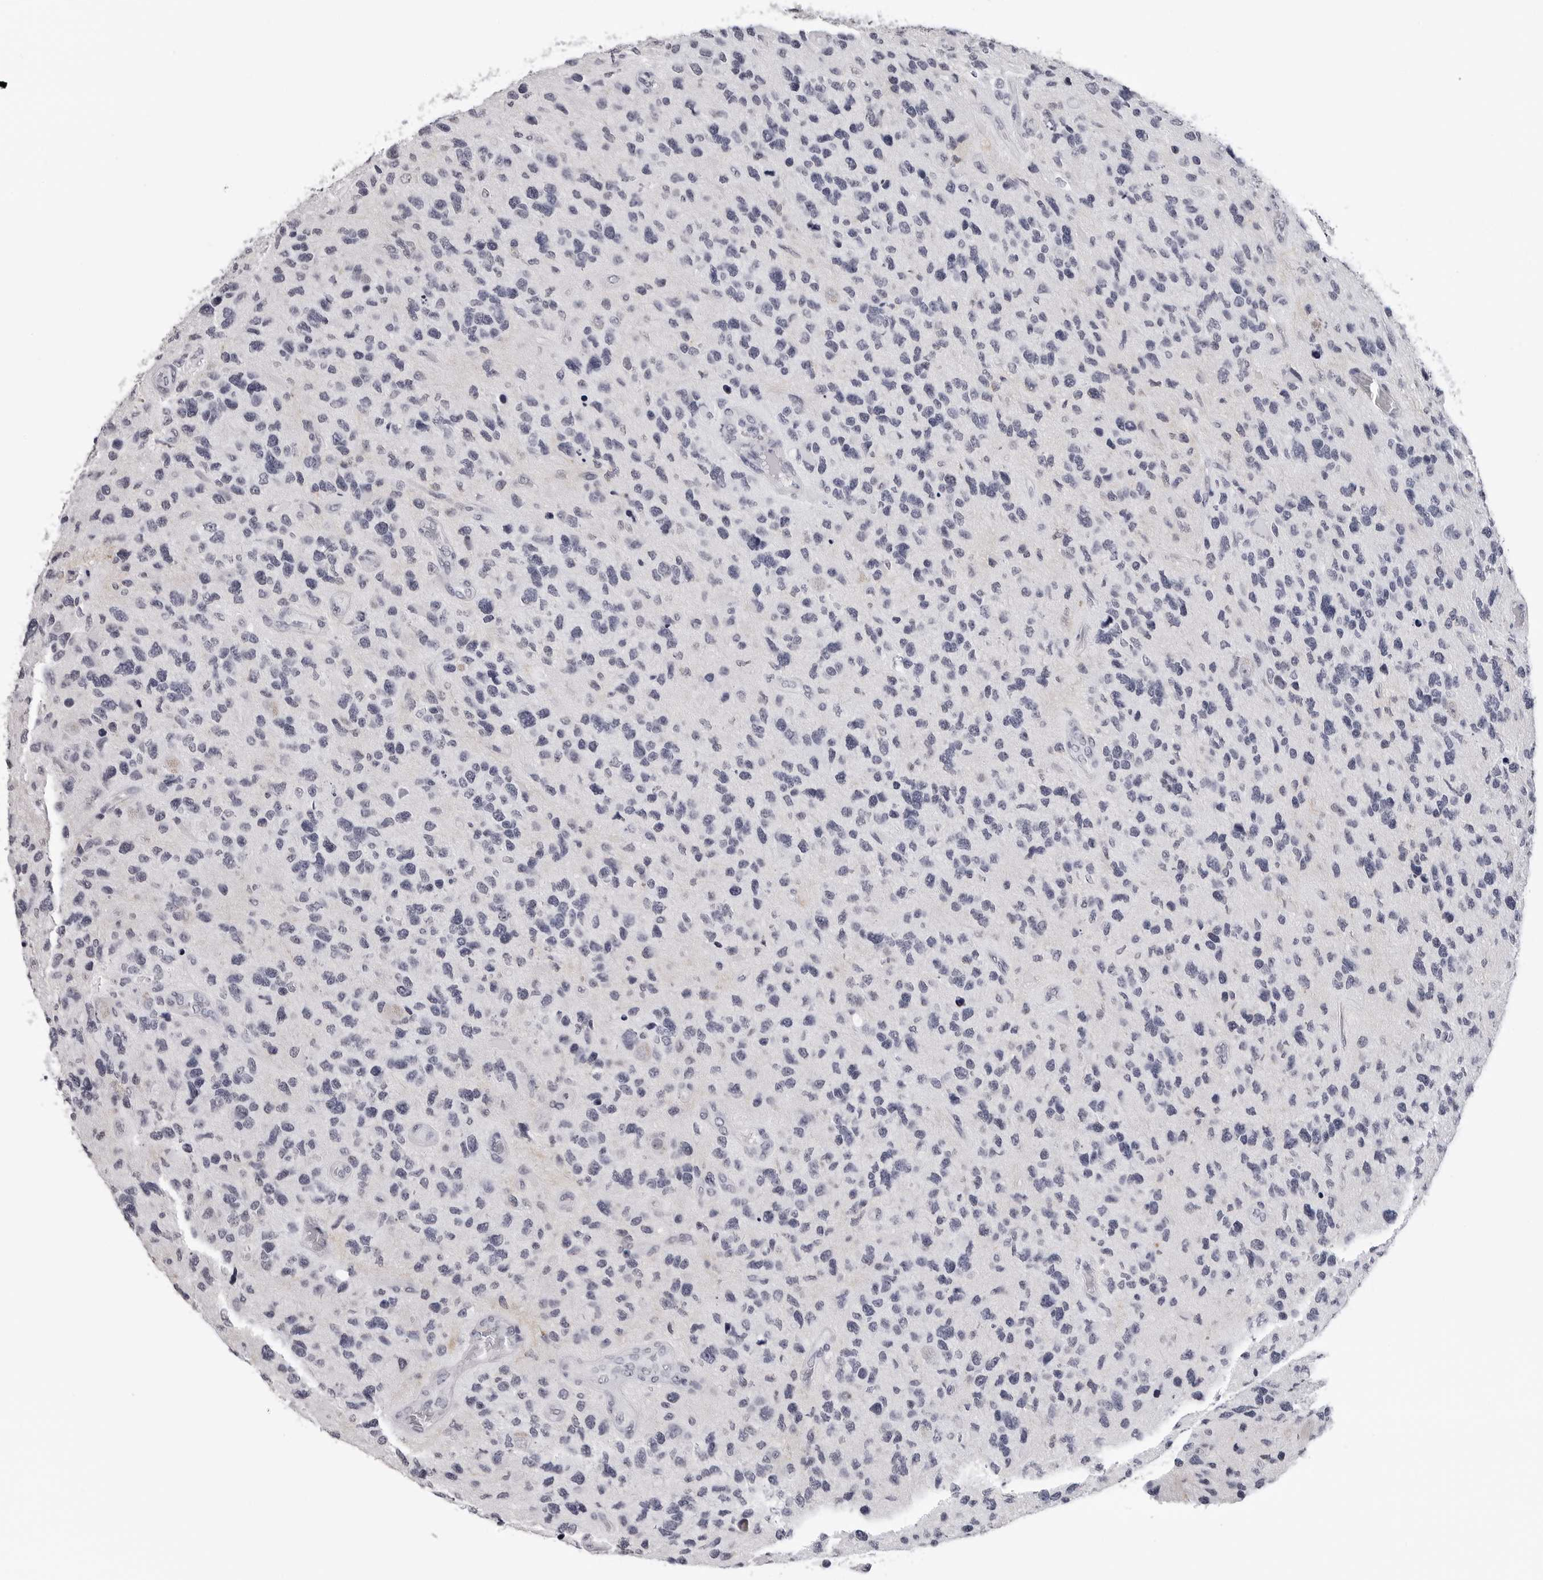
{"staining": {"intensity": "negative", "quantity": "none", "location": "none"}, "tissue": "glioma", "cell_type": "Tumor cells", "image_type": "cancer", "snomed": [{"axis": "morphology", "description": "Glioma, malignant, High grade"}, {"axis": "topography", "description": "Brain"}], "caption": "Immunohistochemistry (IHC) of malignant glioma (high-grade) shows no expression in tumor cells. The staining is performed using DAB (3,3'-diaminobenzidine) brown chromogen with nuclei counter-stained in using hematoxylin.", "gene": "GNL2", "patient": {"sex": "female", "age": 58}}